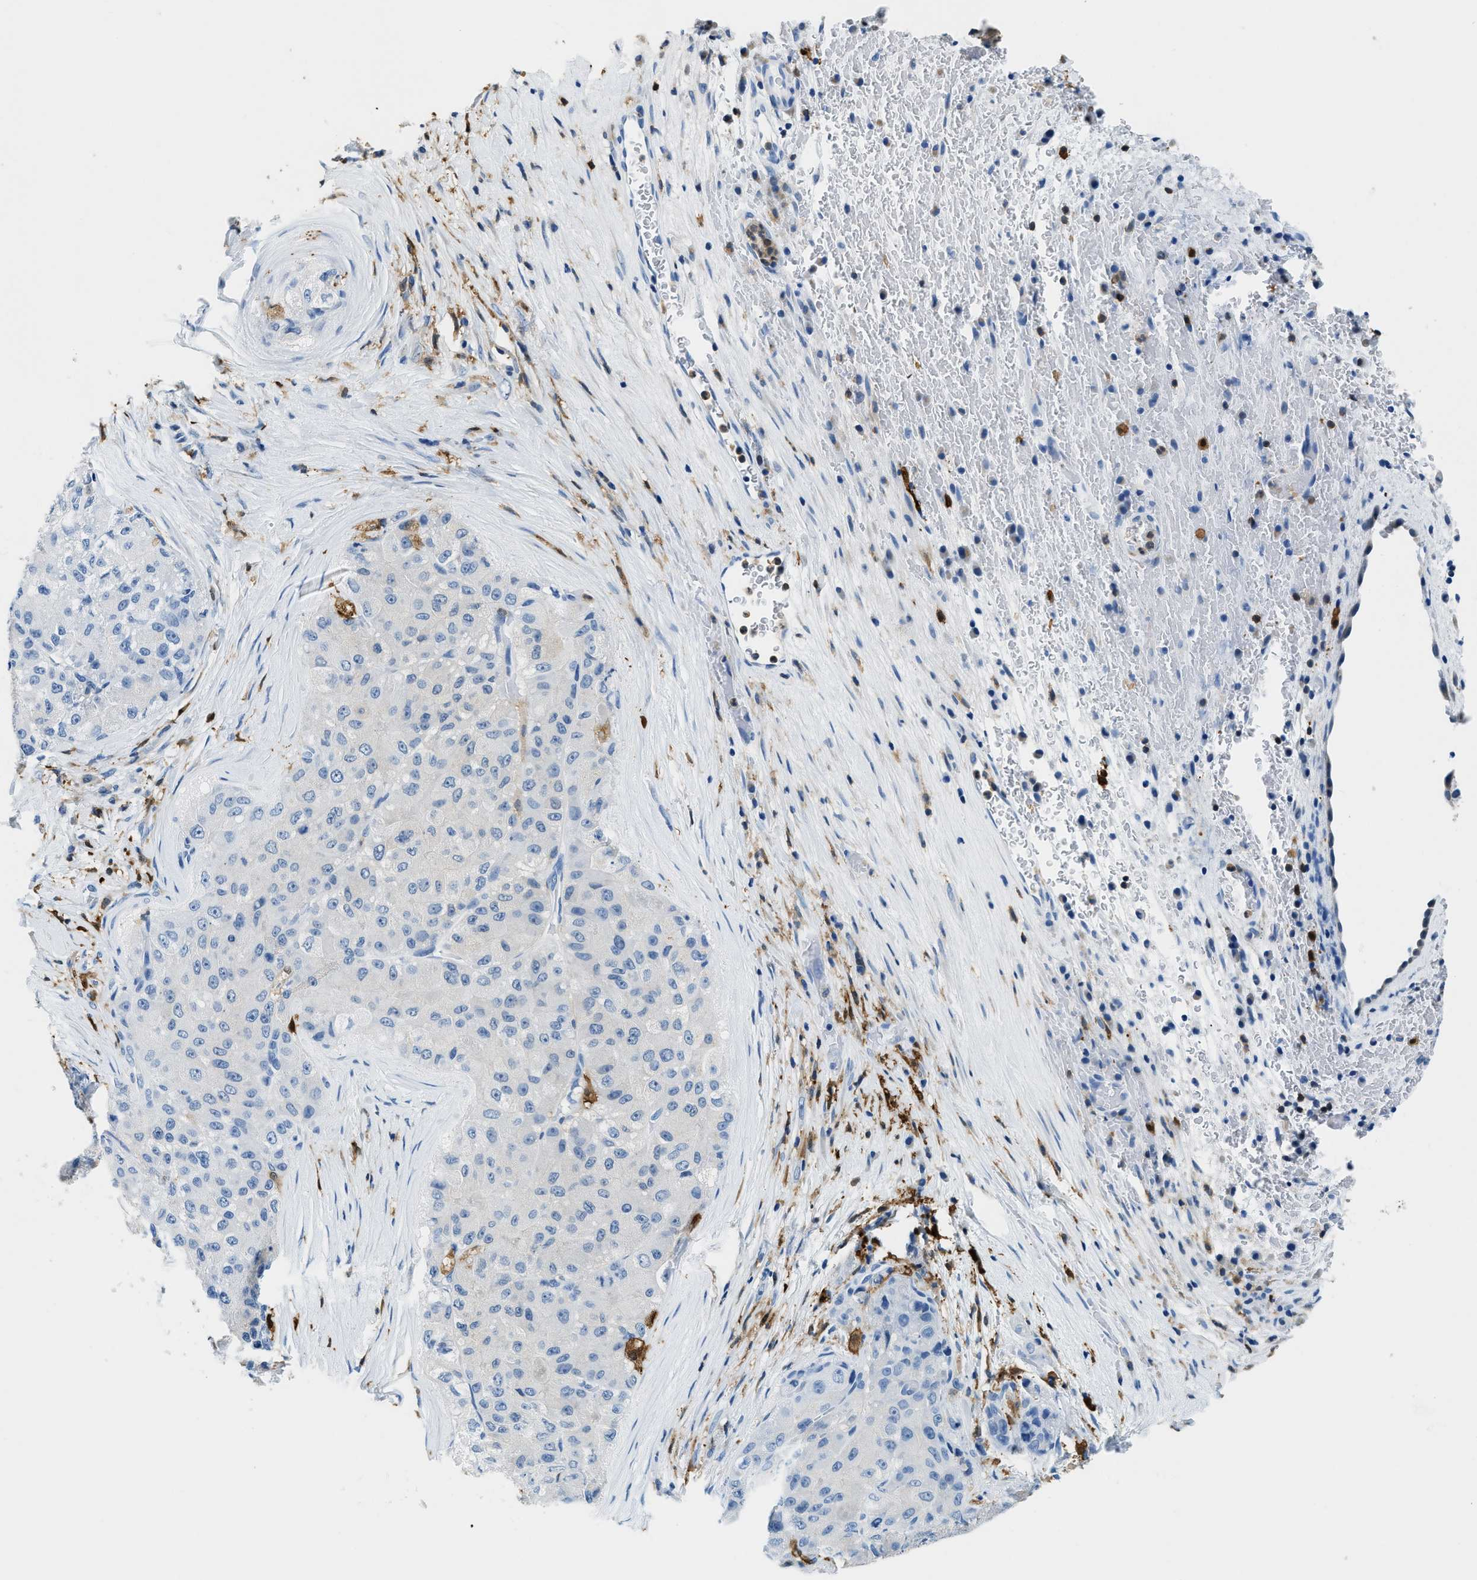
{"staining": {"intensity": "negative", "quantity": "none", "location": "none"}, "tissue": "liver cancer", "cell_type": "Tumor cells", "image_type": "cancer", "snomed": [{"axis": "morphology", "description": "Carcinoma, Hepatocellular, NOS"}, {"axis": "topography", "description": "Liver"}], "caption": "There is no significant staining in tumor cells of hepatocellular carcinoma (liver).", "gene": "CAPG", "patient": {"sex": "male", "age": 80}}